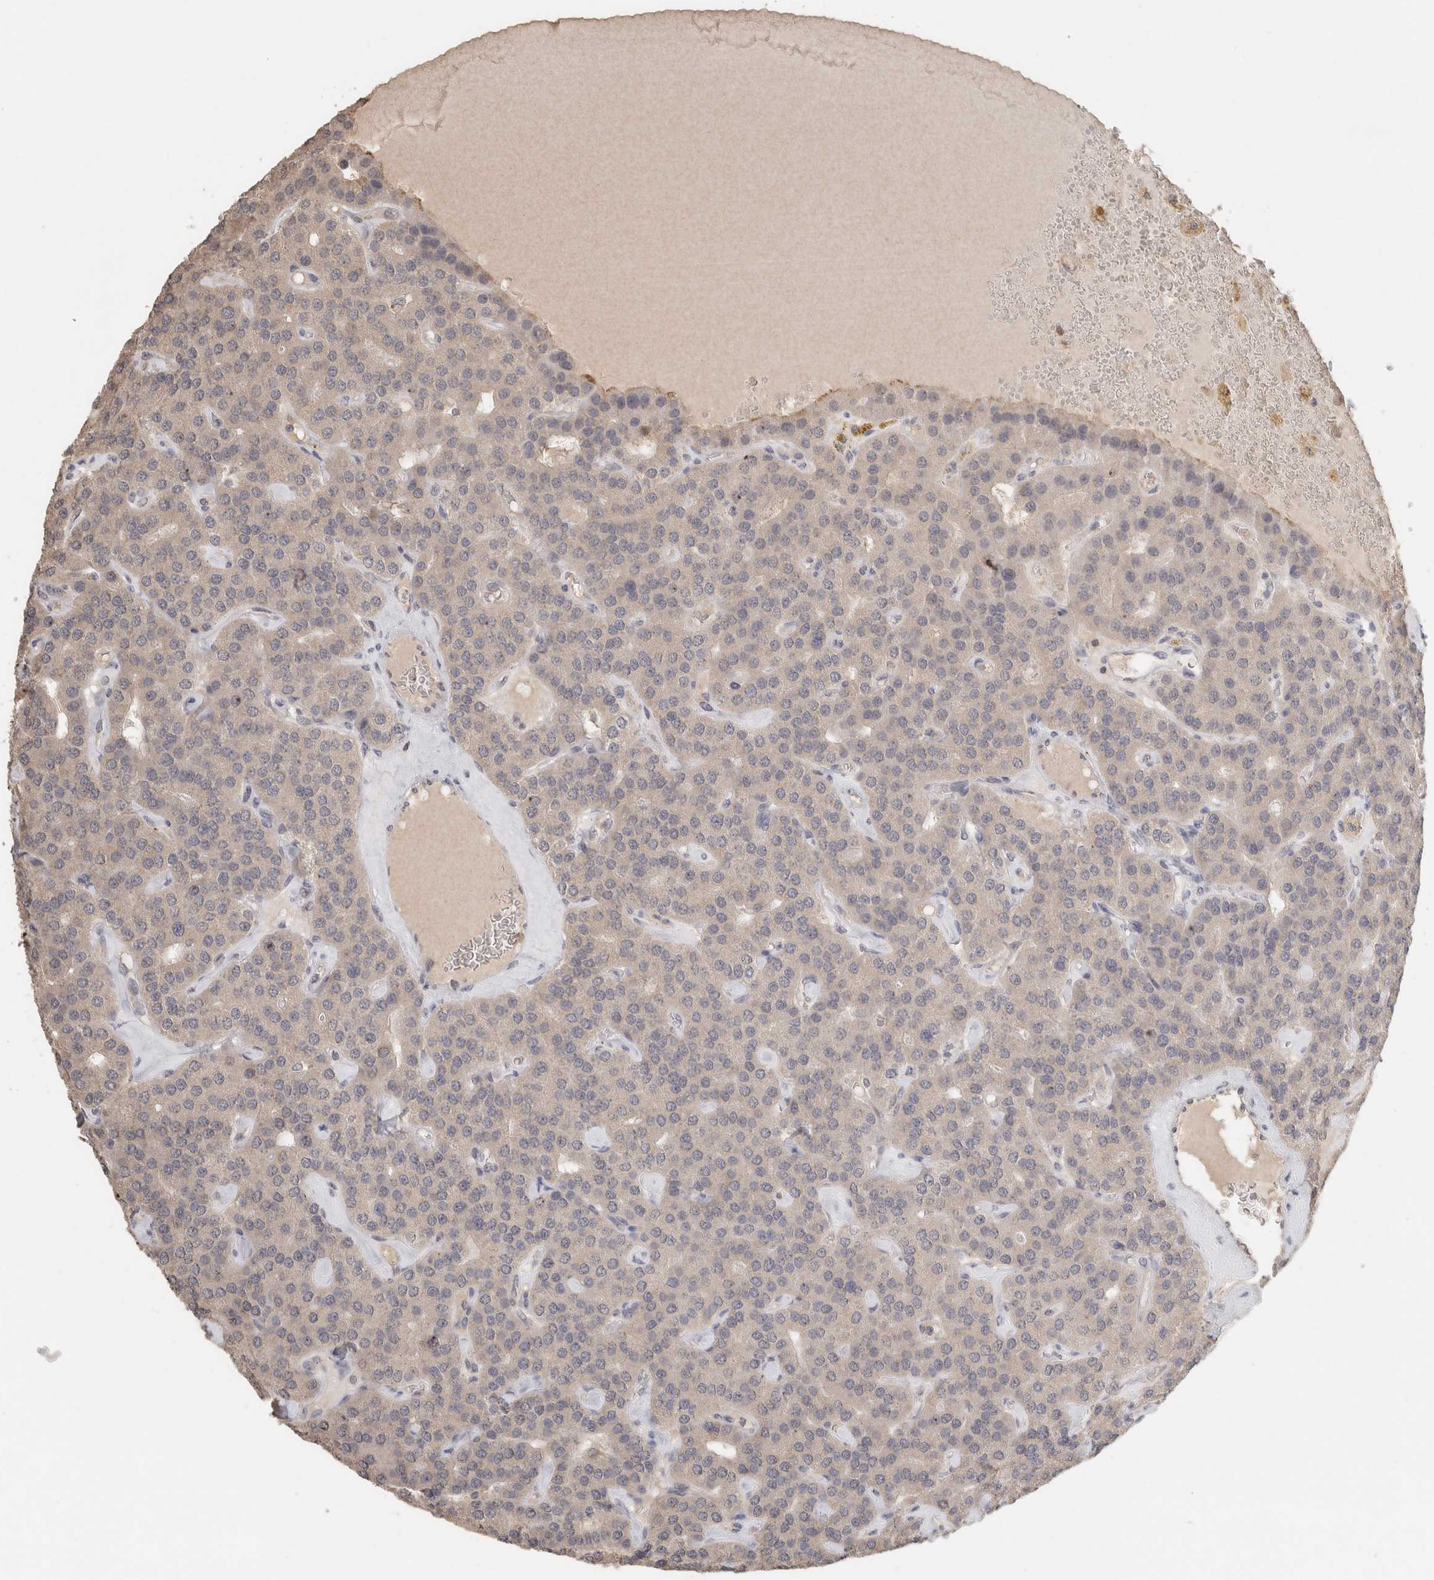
{"staining": {"intensity": "weak", "quantity": "<25%", "location": "cytoplasmic/membranous"}, "tissue": "parathyroid gland", "cell_type": "Glandular cells", "image_type": "normal", "snomed": [{"axis": "morphology", "description": "Normal tissue, NOS"}, {"axis": "morphology", "description": "Adenoma, NOS"}, {"axis": "topography", "description": "Parathyroid gland"}], "caption": "Unremarkable parathyroid gland was stained to show a protein in brown. There is no significant expression in glandular cells. (Brightfield microscopy of DAB (3,3'-diaminobenzidine) immunohistochemistry (IHC) at high magnification).", "gene": "TRAT1", "patient": {"sex": "female", "age": 86}}